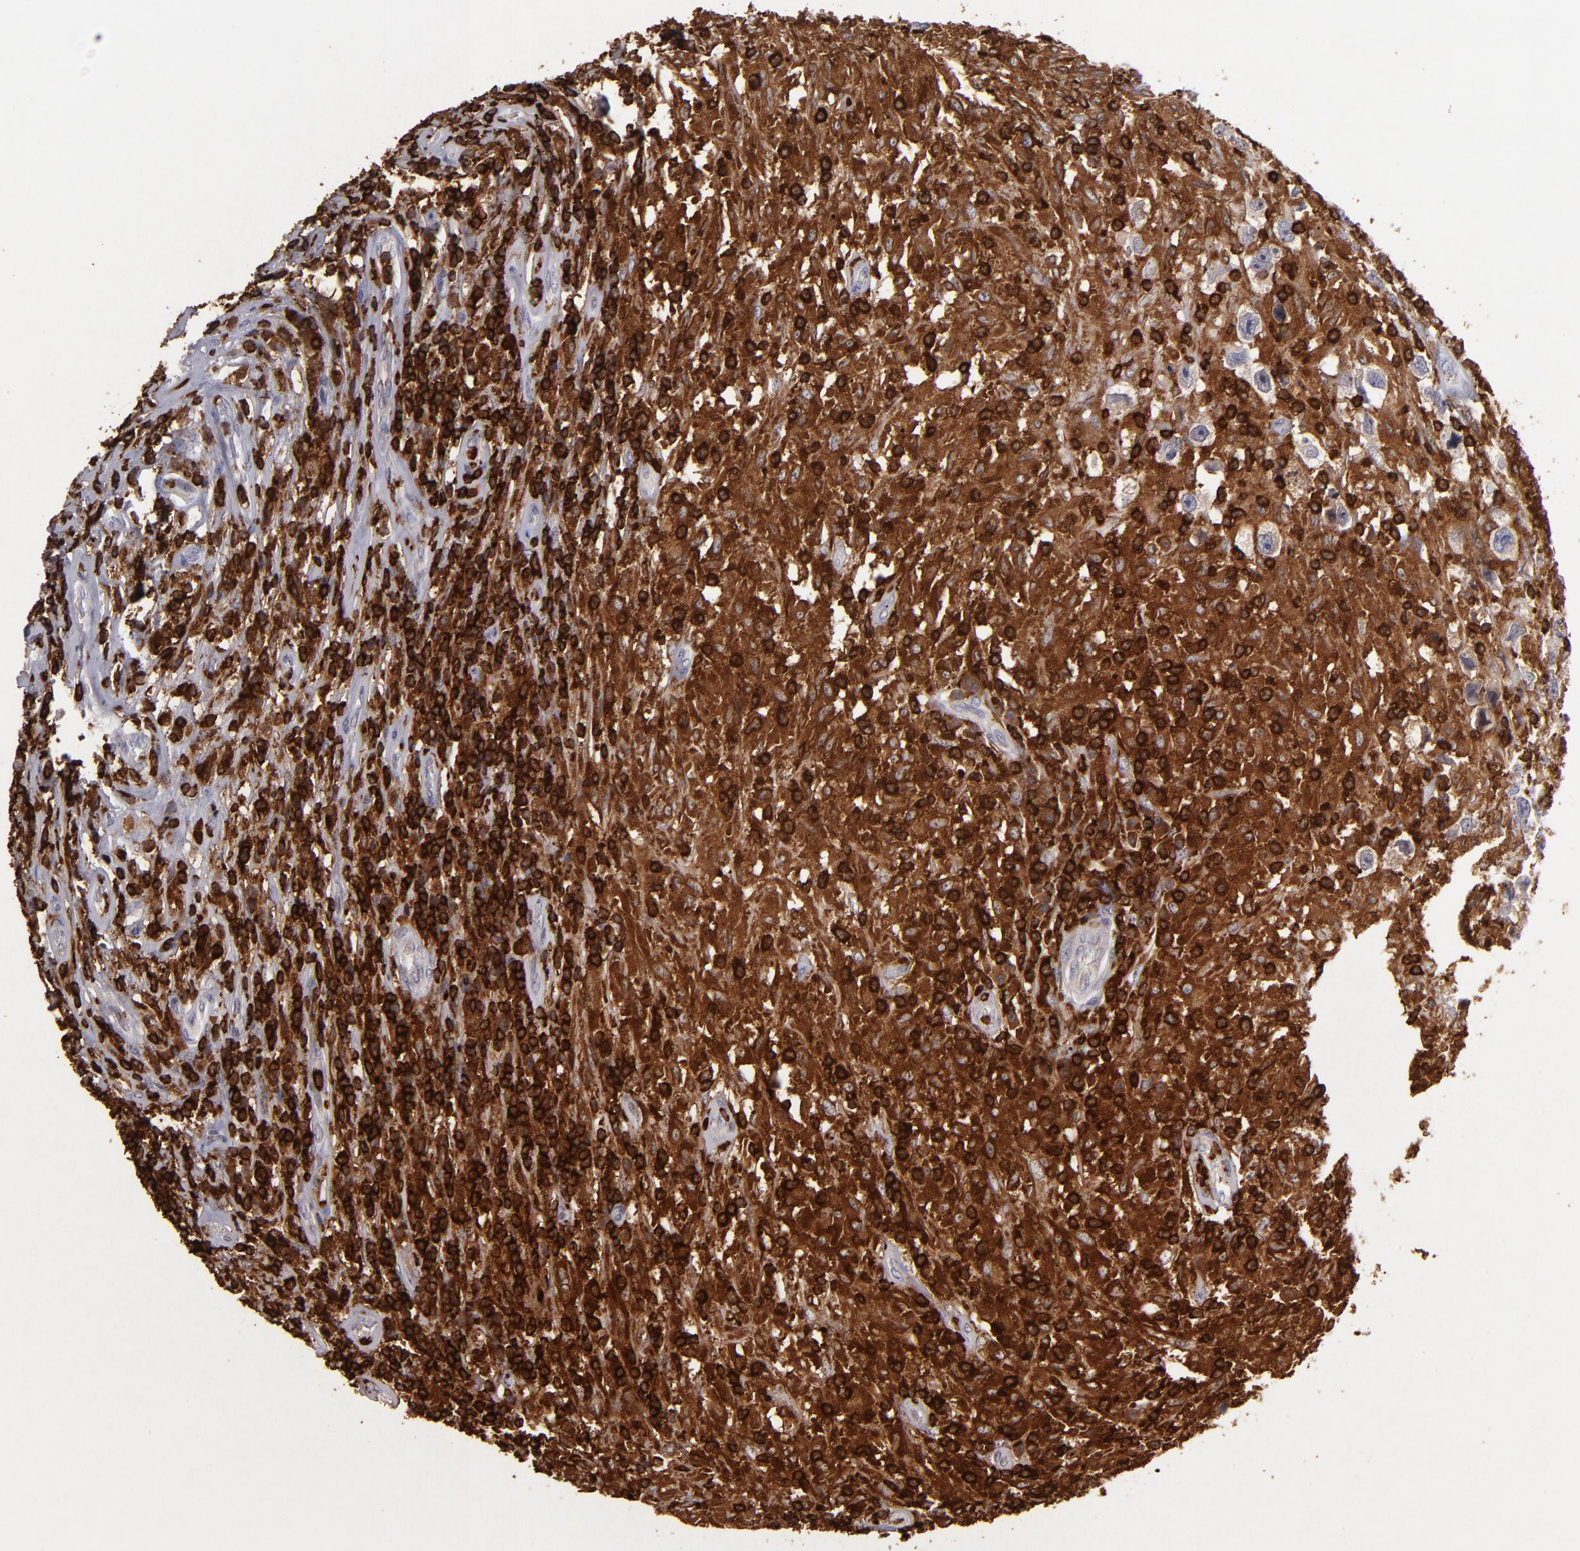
{"staining": {"intensity": "weak", "quantity": ">75%", "location": "cytoplasmic/membranous"}, "tissue": "testis cancer", "cell_type": "Tumor cells", "image_type": "cancer", "snomed": [{"axis": "morphology", "description": "Seminoma, NOS"}, {"axis": "topography", "description": "Testis"}], "caption": "Testis seminoma stained for a protein (brown) demonstrates weak cytoplasmic/membranous positive expression in about >75% of tumor cells.", "gene": "WAS", "patient": {"sex": "male", "age": 34}}